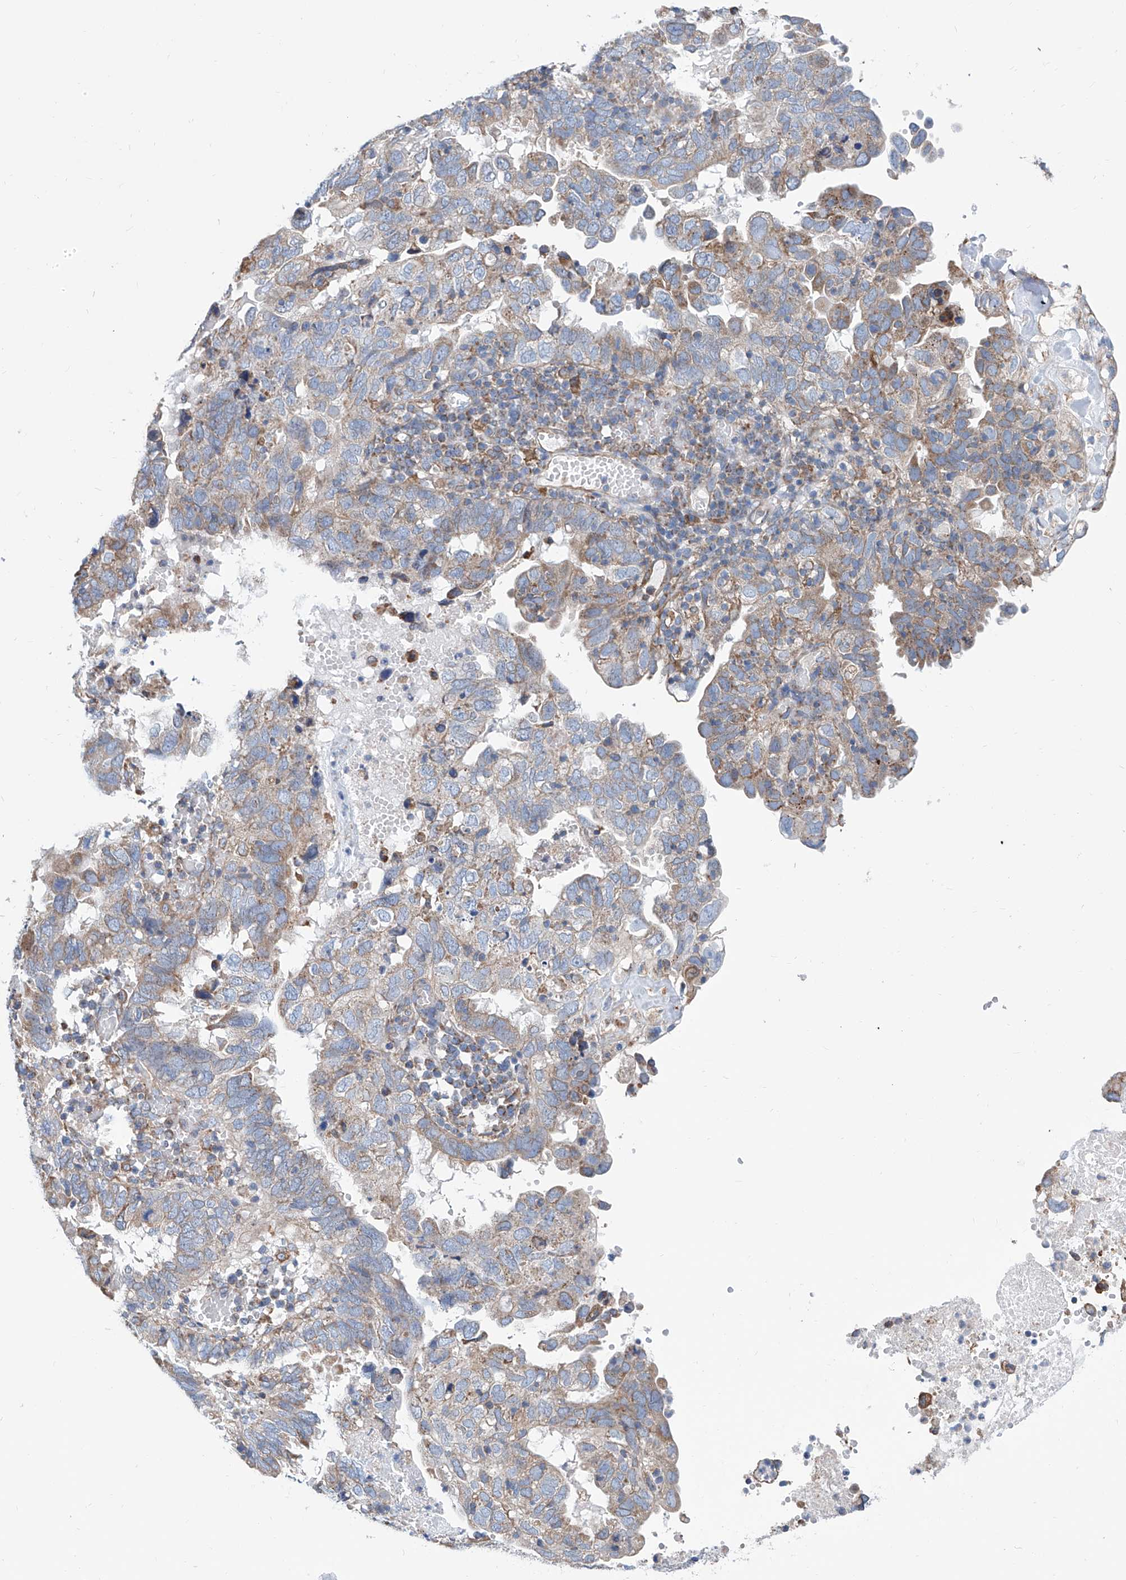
{"staining": {"intensity": "weak", "quantity": "<25%", "location": "cytoplasmic/membranous"}, "tissue": "endometrial cancer", "cell_type": "Tumor cells", "image_type": "cancer", "snomed": [{"axis": "morphology", "description": "Adenocarcinoma, NOS"}, {"axis": "topography", "description": "Uterus"}], "caption": "This is an IHC micrograph of human adenocarcinoma (endometrial). There is no expression in tumor cells.", "gene": "MAD2L1", "patient": {"sex": "female", "age": 77}}